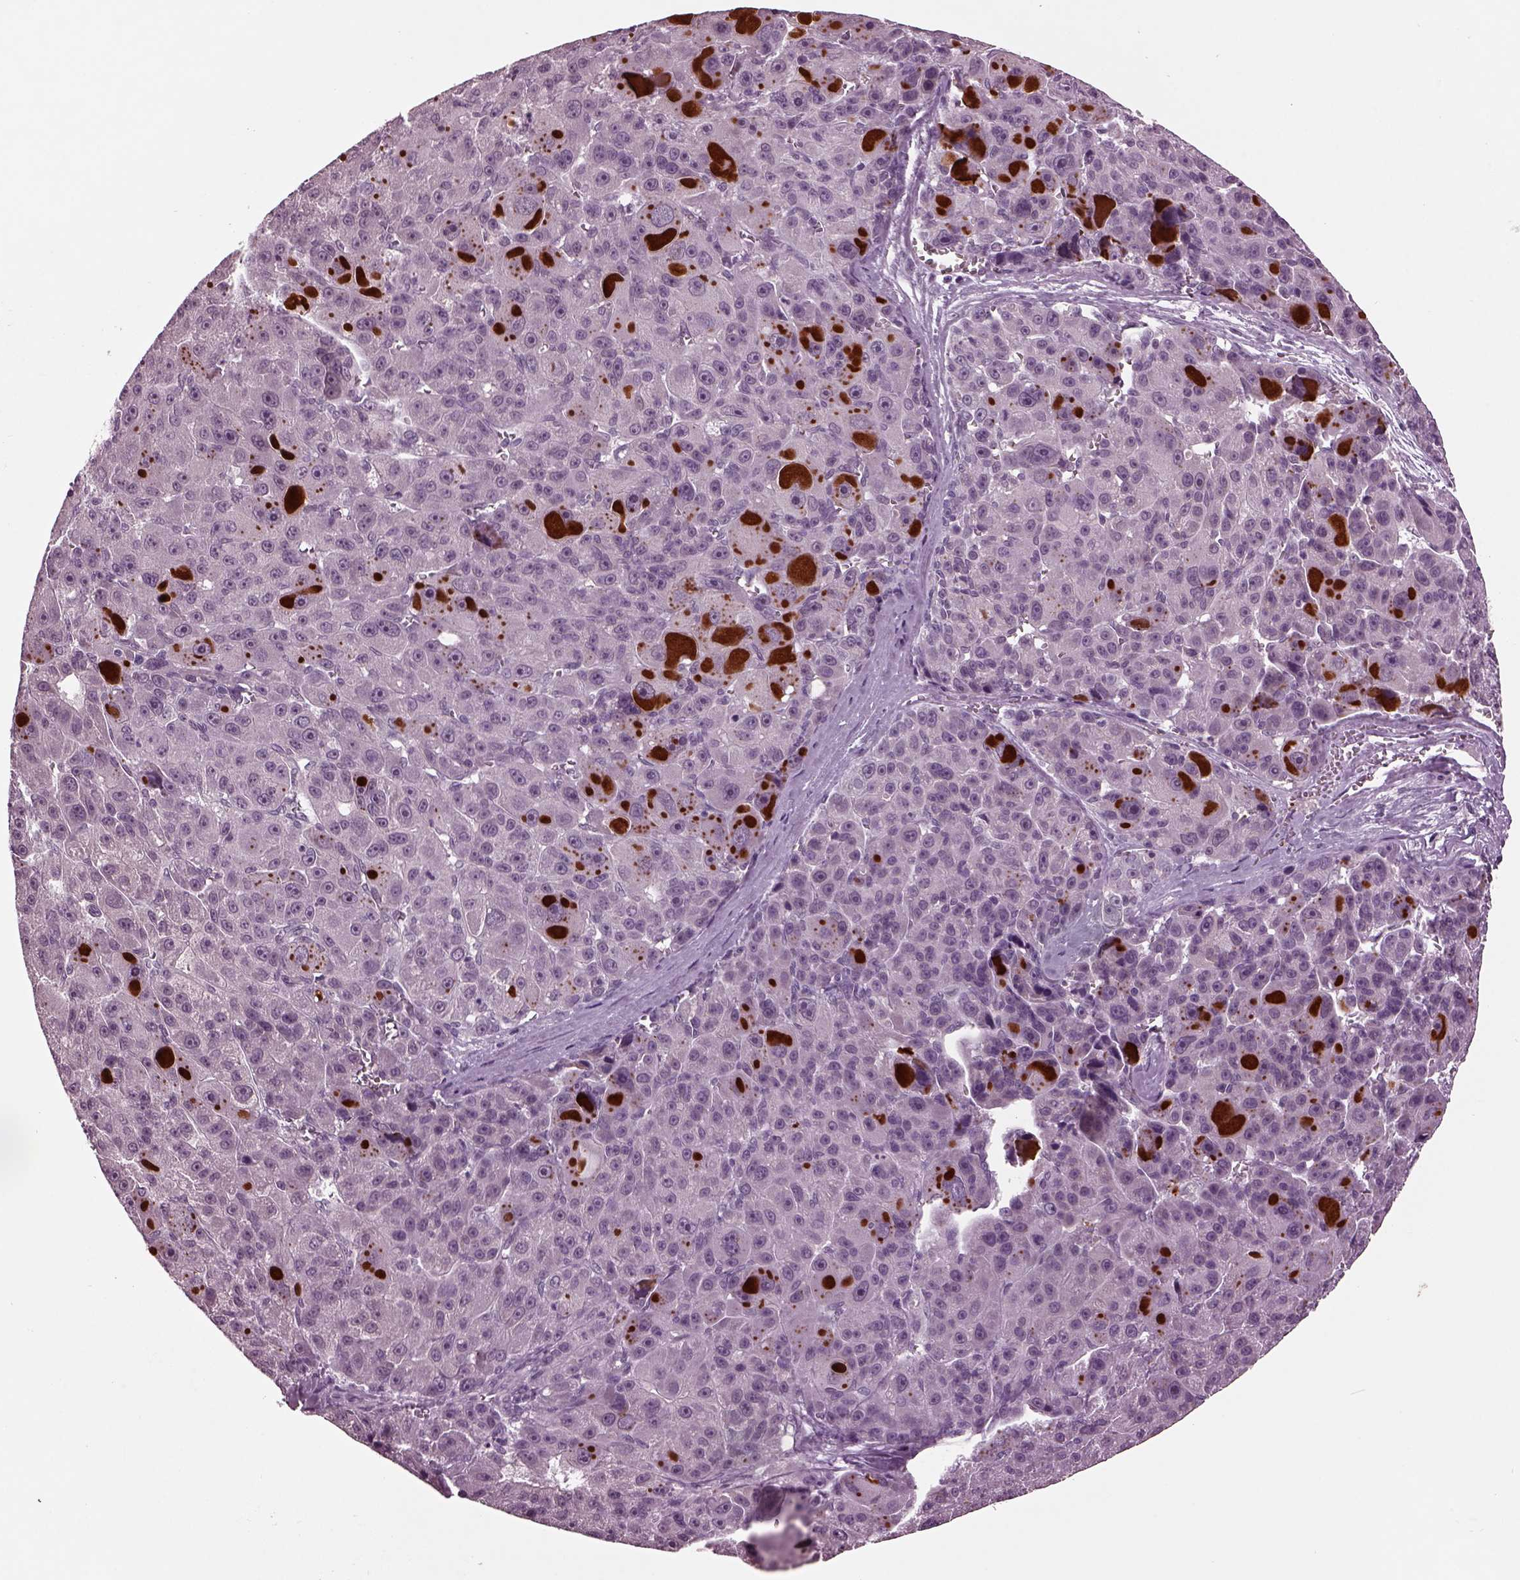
{"staining": {"intensity": "negative", "quantity": "none", "location": "none"}, "tissue": "liver cancer", "cell_type": "Tumor cells", "image_type": "cancer", "snomed": [{"axis": "morphology", "description": "Carcinoma, Hepatocellular, NOS"}, {"axis": "topography", "description": "Liver"}], "caption": "High power microscopy photomicrograph of an immunohistochemistry (IHC) micrograph of hepatocellular carcinoma (liver), revealing no significant positivity in tumor cells. (DAB (3,3'-diaminobenzidine) immunohistochemistry (IHC), high magnification).", "gene": "MIB2", "patient": {"sex": "male", "age": 76}}